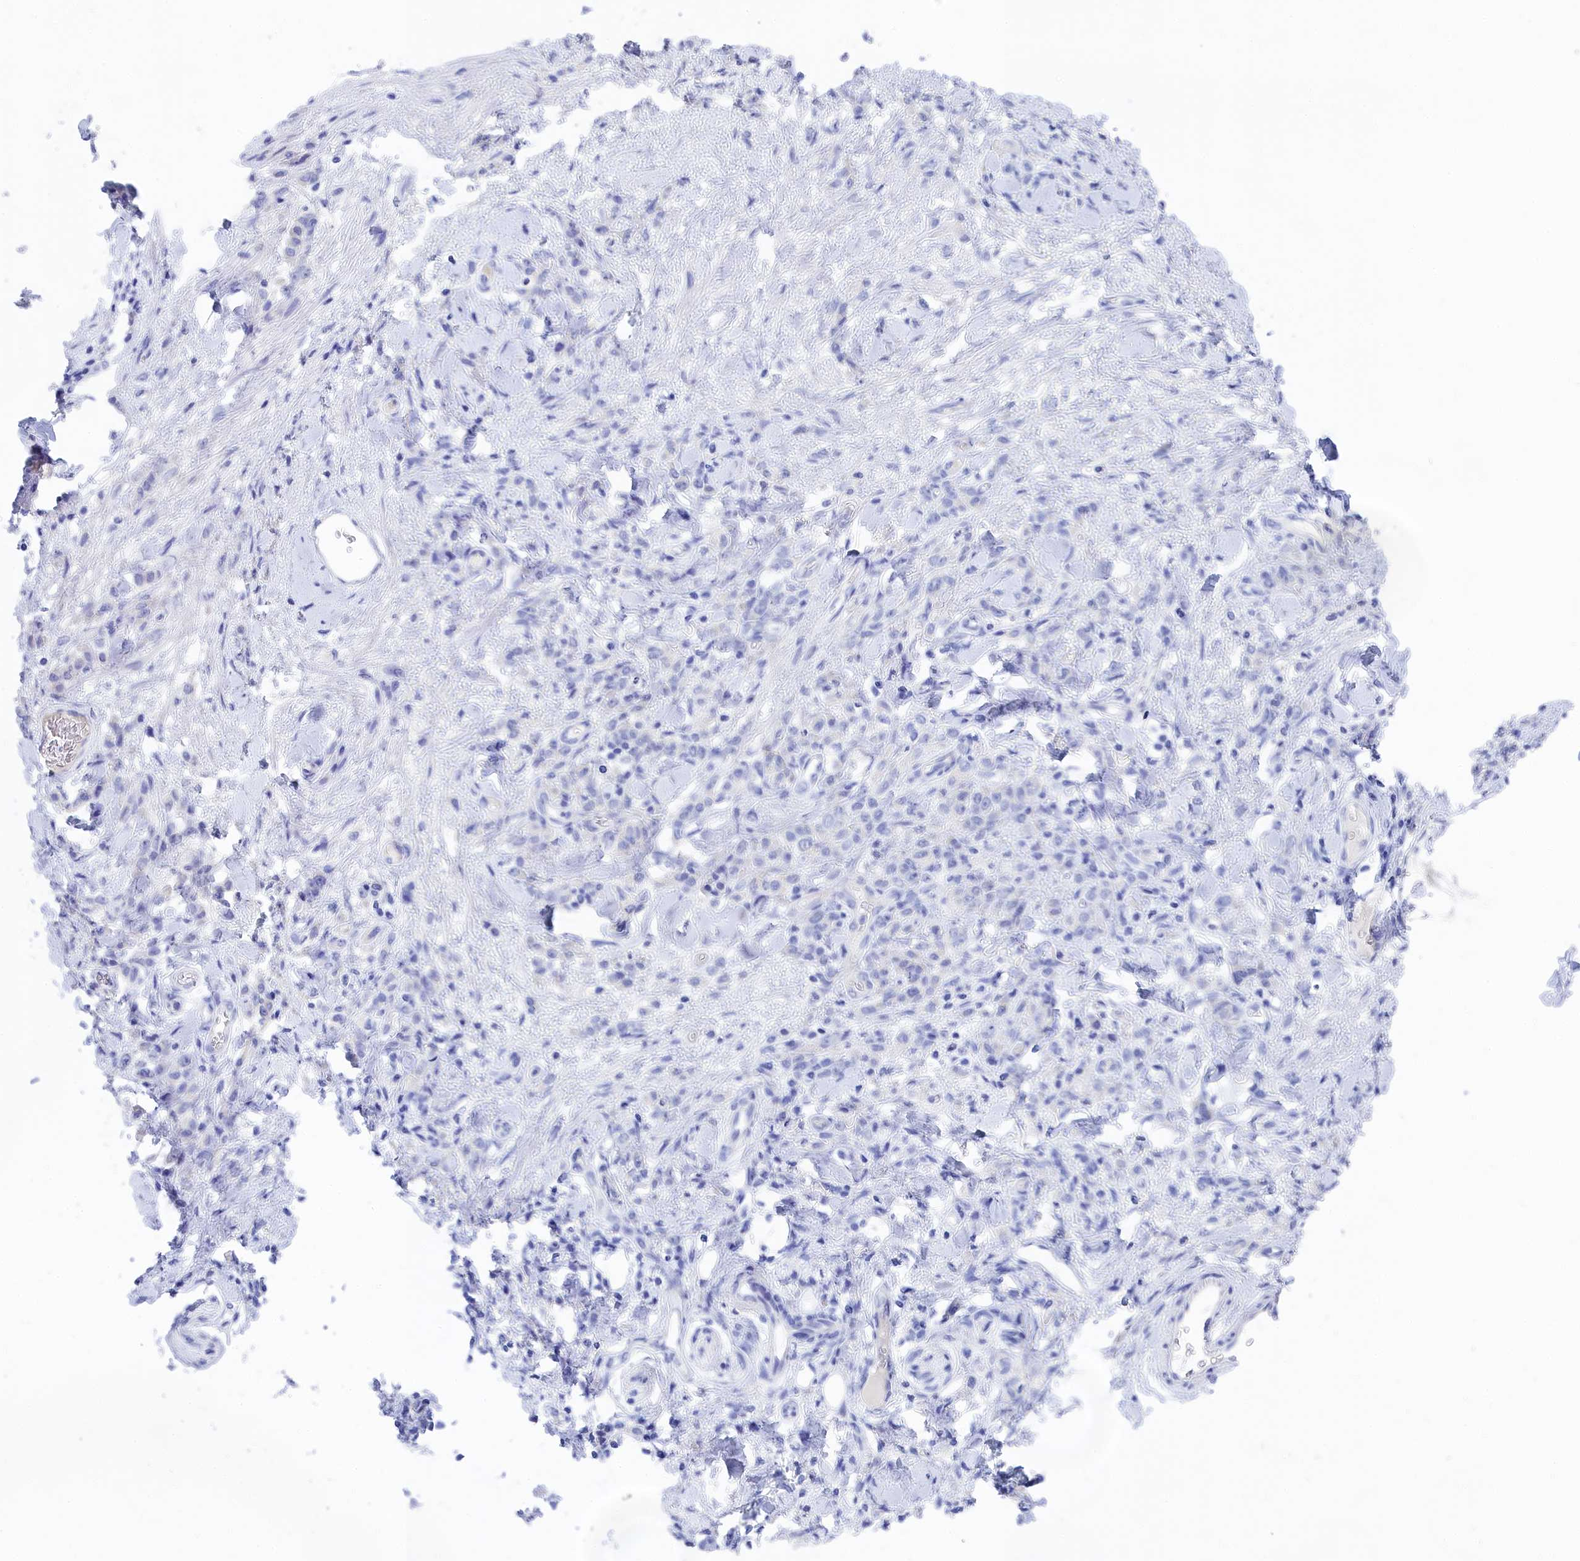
{"staining": {"intensity": "negative", "quantity": "none", "location": "none"}, "tissue": "stomach cancer", "cell_type": "Tumor cells", "image_type": "cancer", "snomed": [{"axis": "morphology", "description": "Normal tissue, NOS"}, {"axis": "morphology", "description": "Adenocarcinoma, NOS"}, {"axis": "topography", "description": "Stomach"}], "caption": "Immunohistochemistry histopathology image of stomach cancer (adenocarcinoma) stained for a protein (brown), which displays no positivity in tumor cells. Brightfield microscopy of IHC stained with DAB (3,3'-diaminobenzidine) (brown) and hematoxylin (blue), captured at high magnification.", "gene": "TRIM10", "patient": {"sex": "male", "age": 82}}